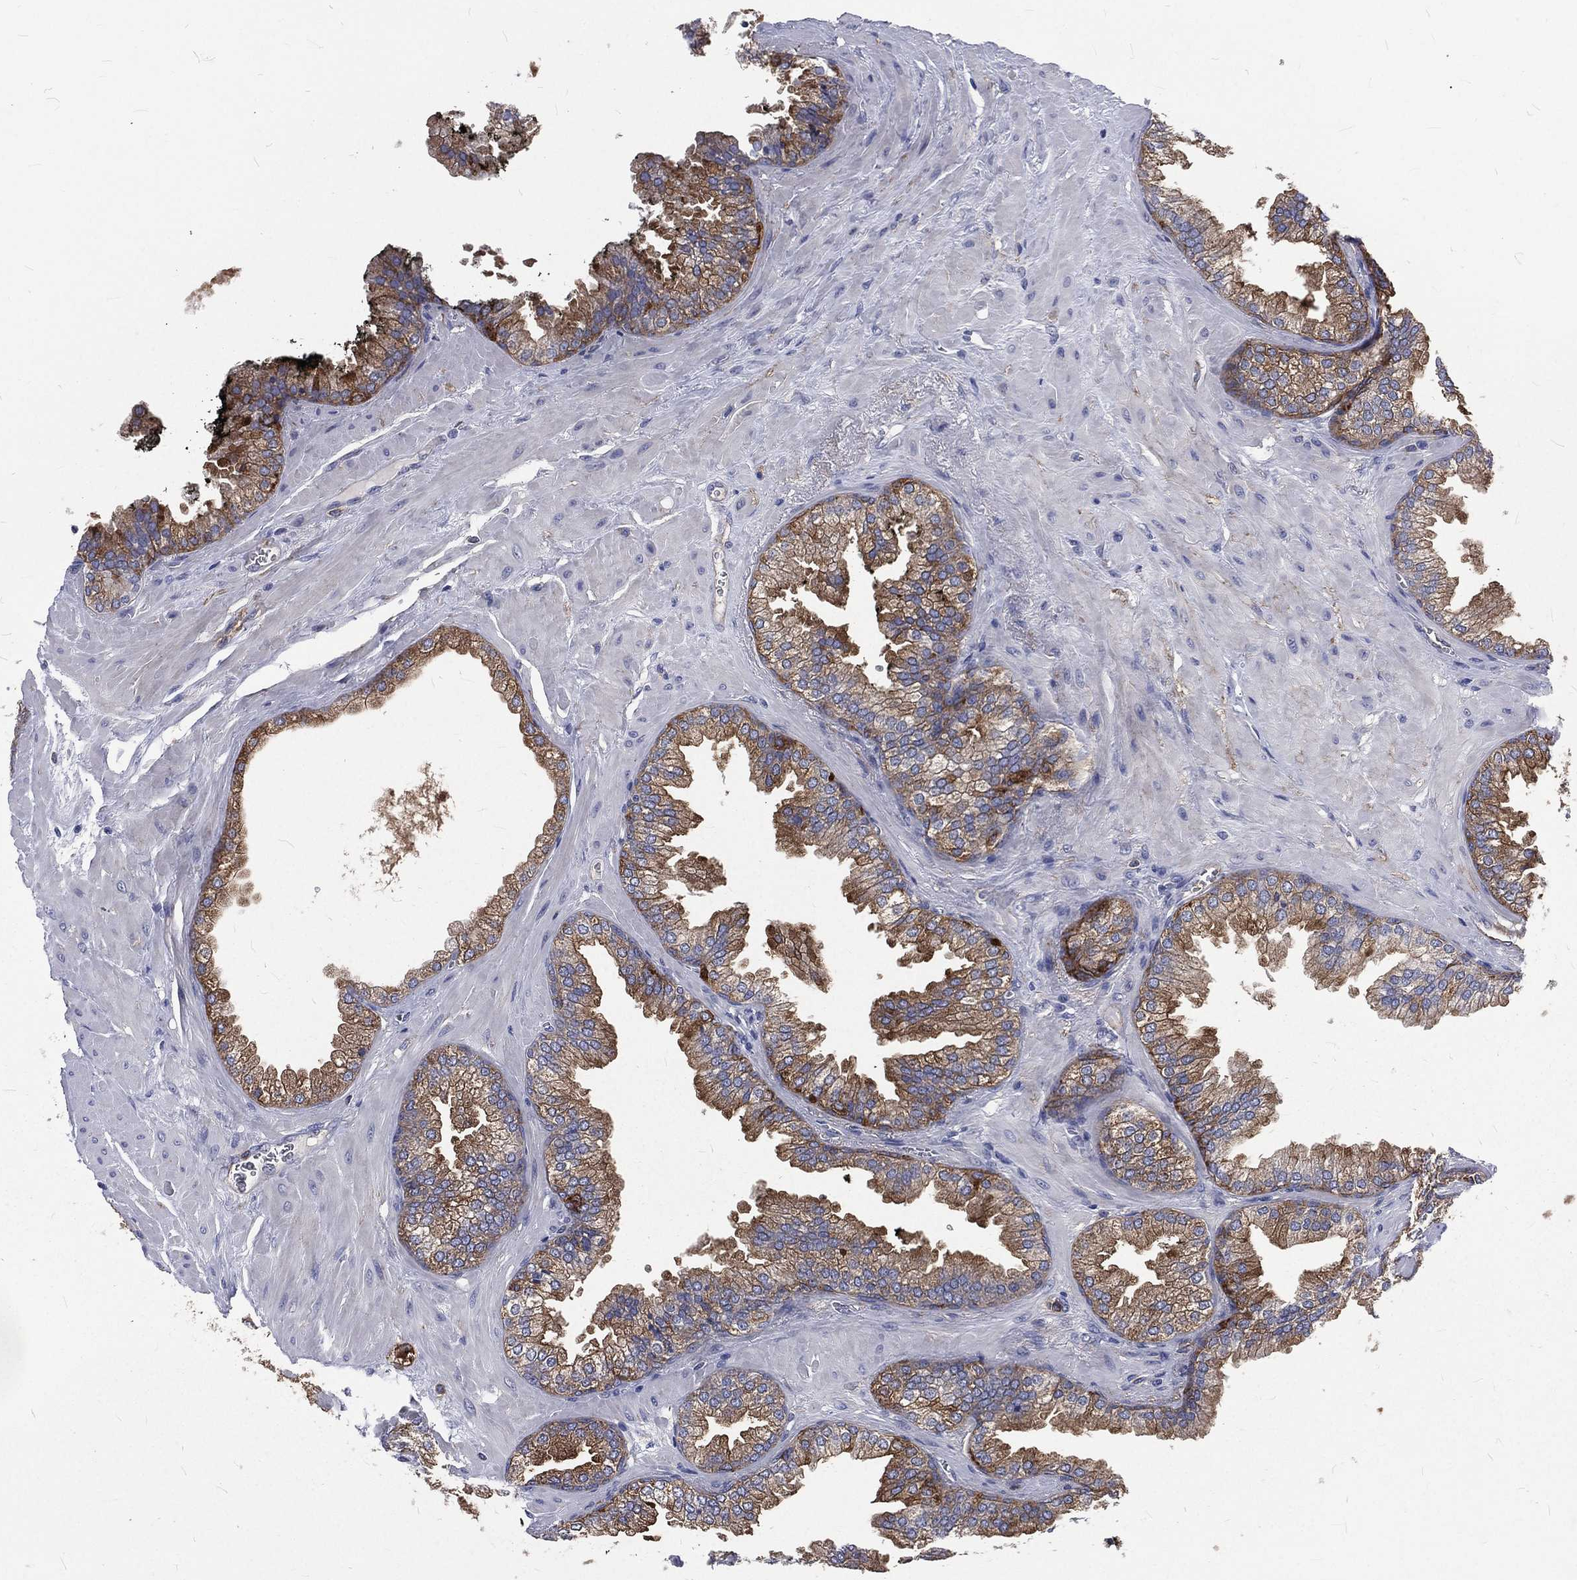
{"staining": {"intensity": "moderate", "quantity": ">75%", "location": "cytoplasmic/membranous"}, "tissue": "prostate cancer", "cell_type": "Tumor cells", "image_type": "cancer", "snomed": [{"axis": "morphology", "description": "Adenocarcinoma, Low grade"}, {"axis": "topography", "description": "Prostate"}], "caption": "Prostate cancer (adenocarcinoma (low-grade)) tissue displays moderate cytoplasmic/membranous positivity in approximately >75% of tumor cells", "gene": "BASP1", "patient": {"sex": "male", "age": 72}}